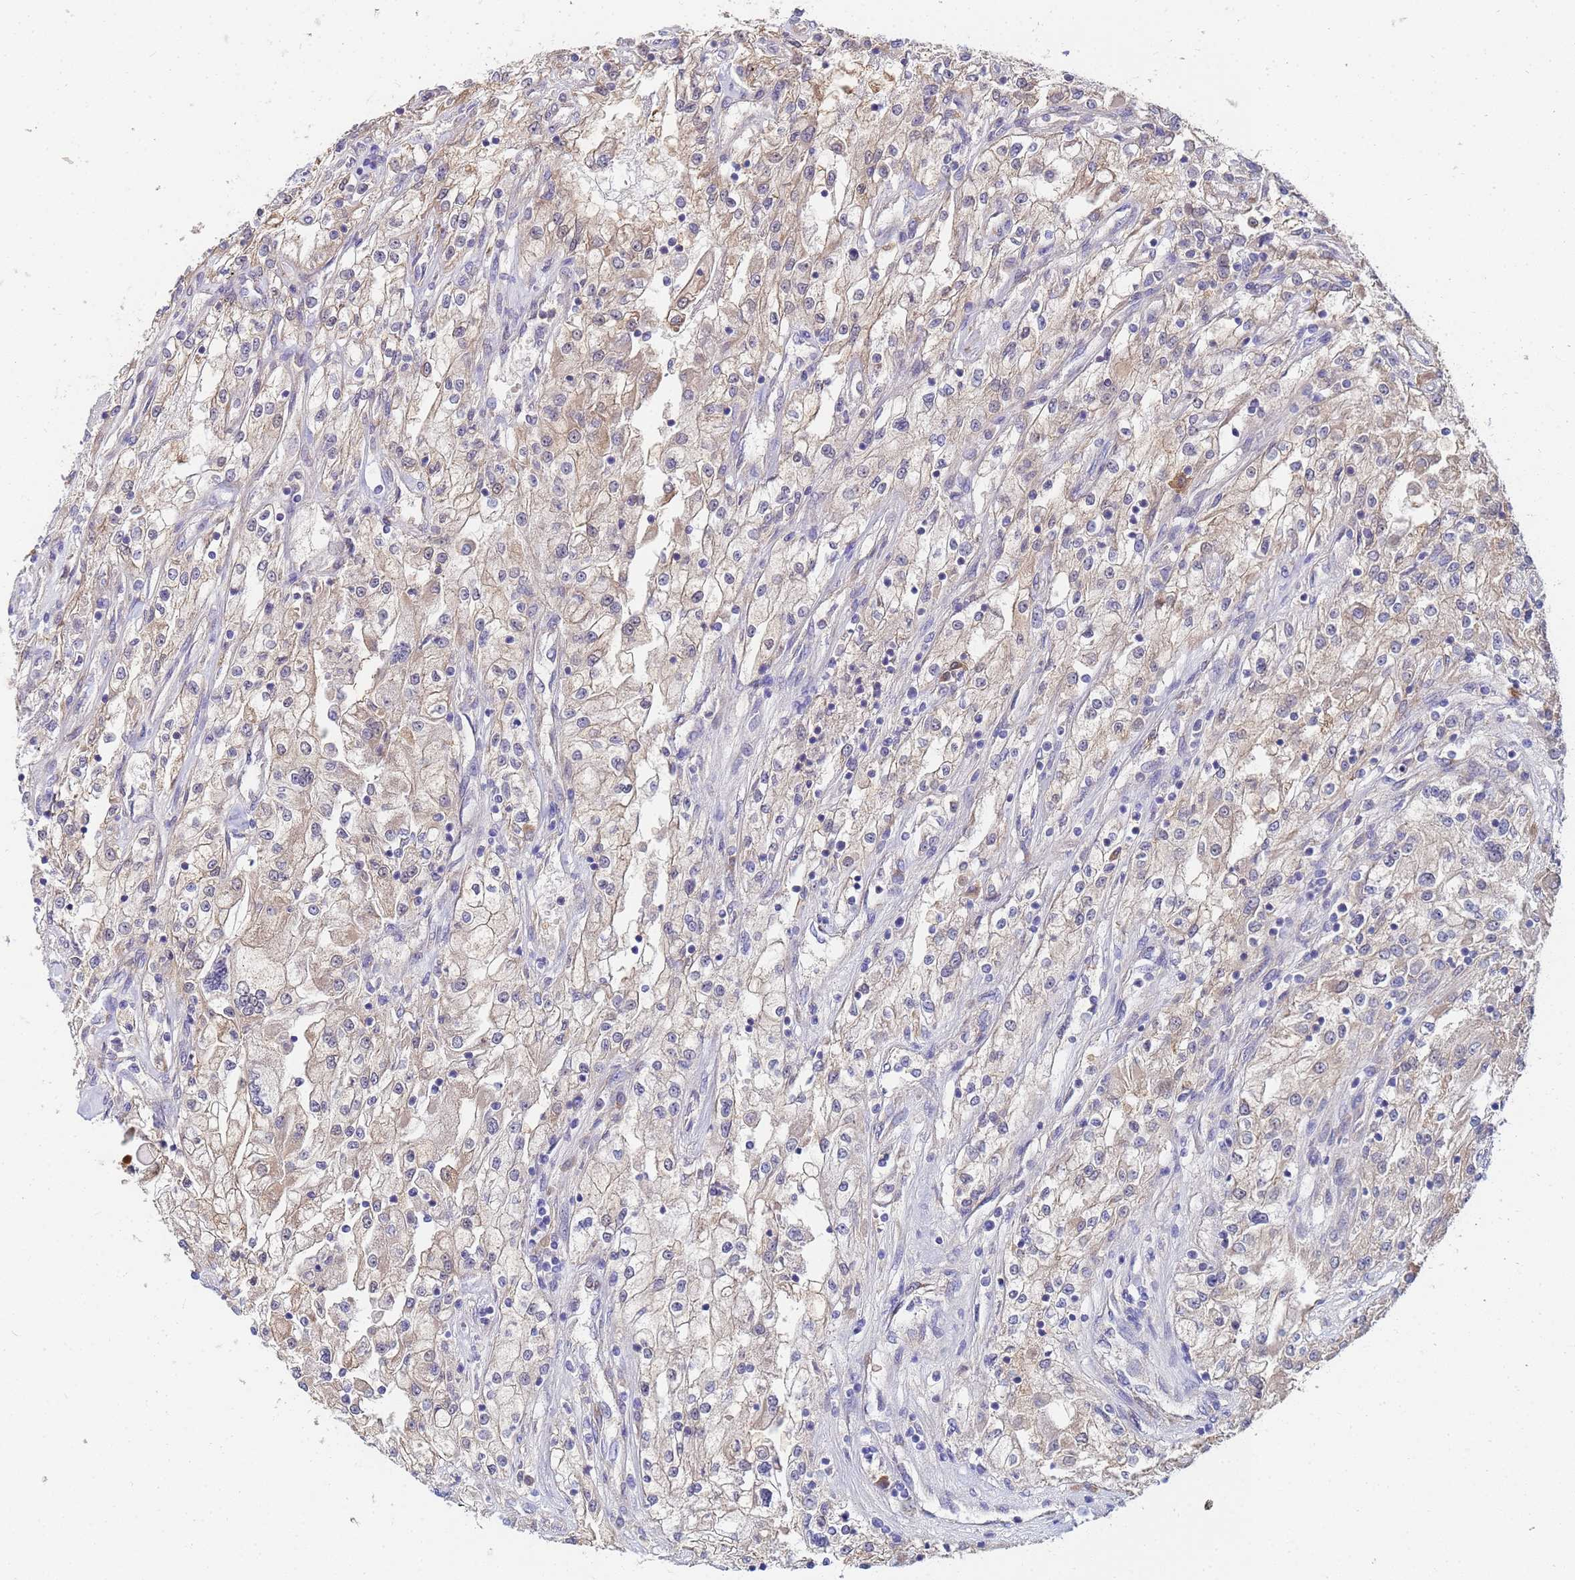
{"staining": {"intensity": "weak", "quantity": "<25%", "location": "cytoplasmic/membranous"}, "tissue": "renal cancer", "cell_type": "Tumor cells", "image_type": "cancer", "snomed": [{"axis": "morphology", "description": "Adenocarcinoma, NOS"}, {"axis": "topography", "description": "Kidney"}], "caption": "Tumor cells are negative for brown protein staining in renal adenocarcinoma.", "gene": "C5orf34", "patient": {"sex": "female", "age": 52}}